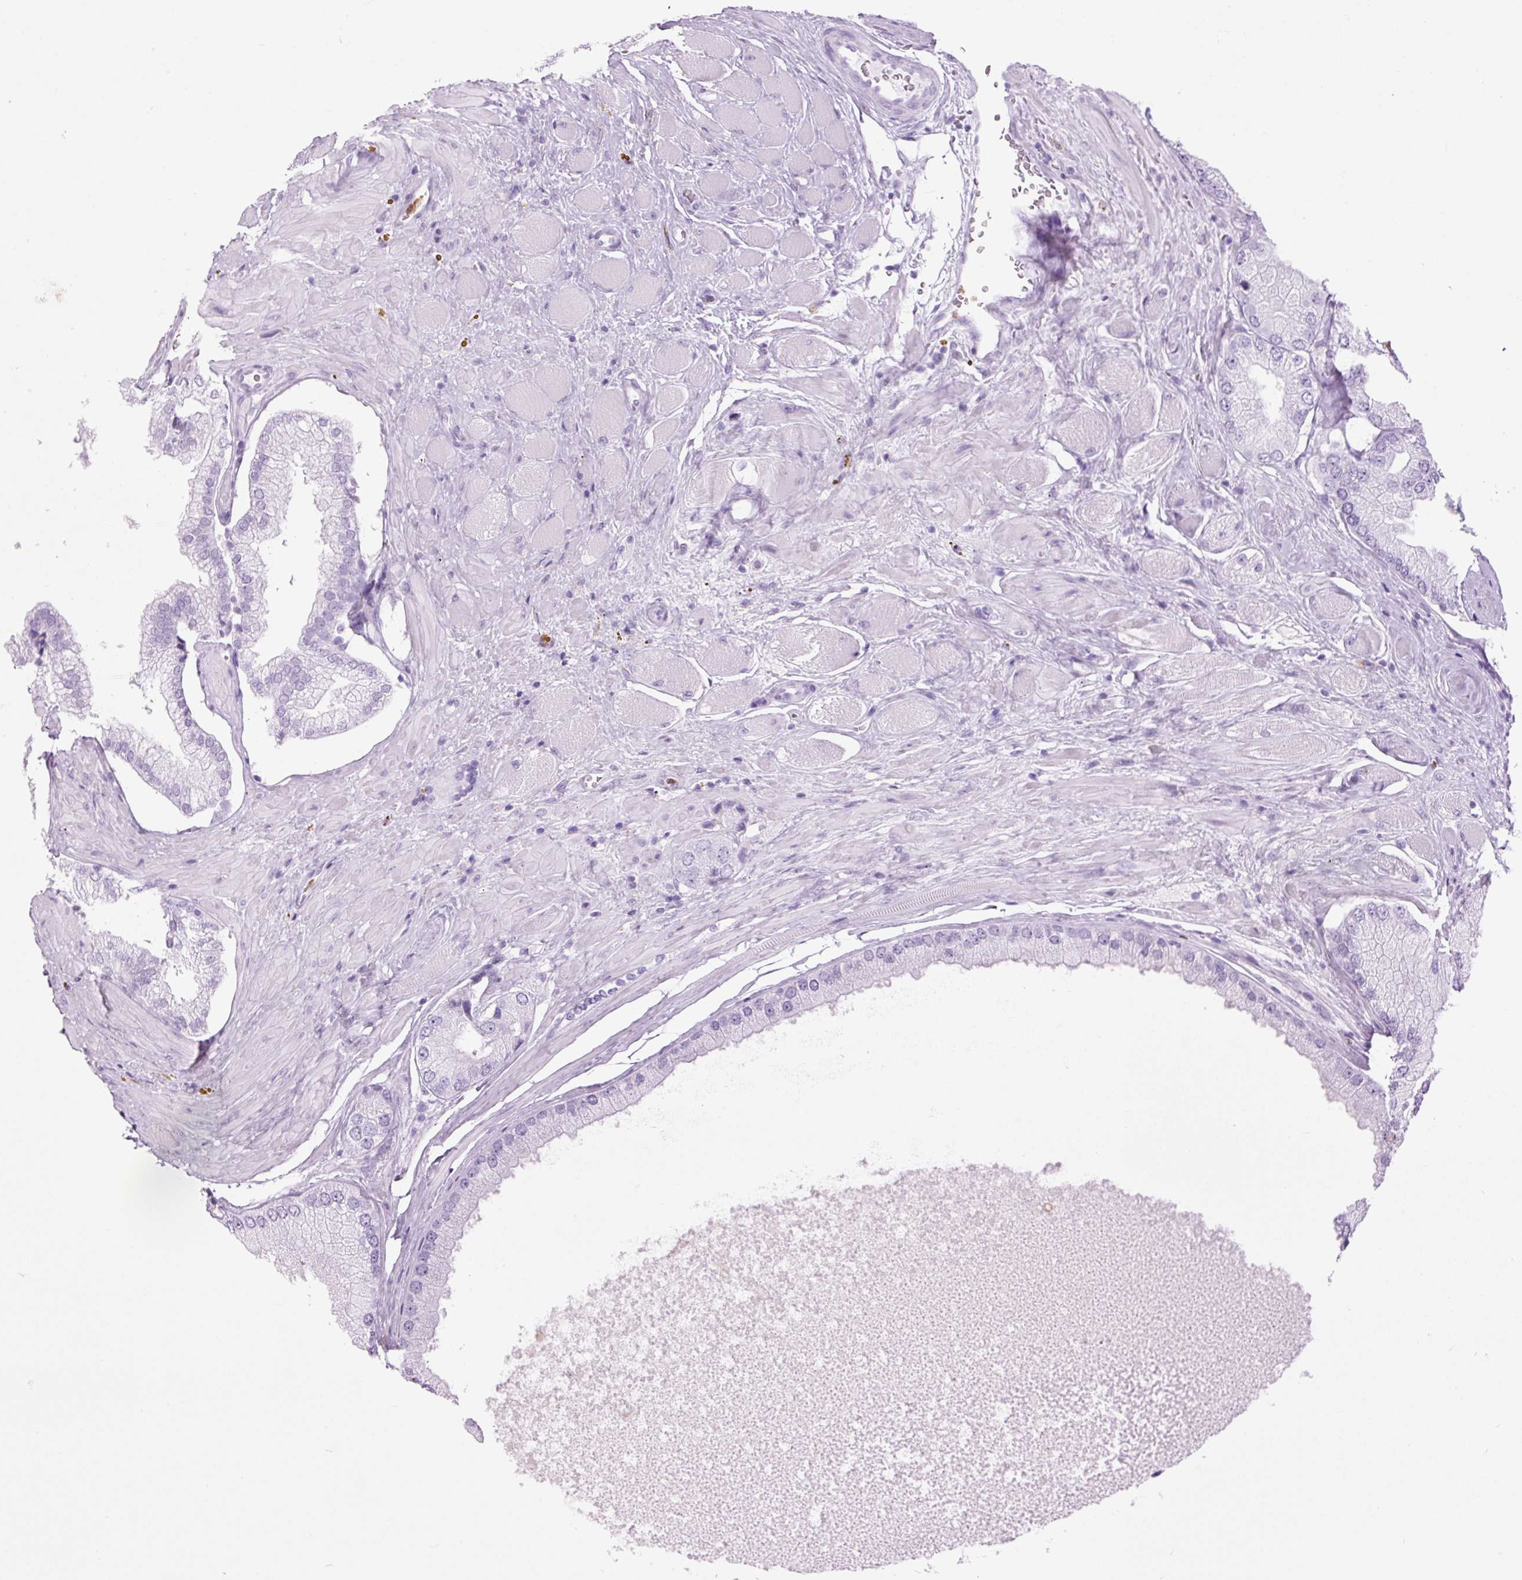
{"staining": {"intensity": "negative", "quantity": "none", "location": "none"}, "tissue": "prostate cancer", "cell_type": "Tumor cells", "image_type": "cancer", "snomed": [{"axis": "morphology", "description": "Adenocarcinoma, Low grade"}, {"axis": "topography", "description": "Prostate"}], "caption": "This image is of prostate low-grade adenocarcinoma stained with immunohistochemistry (IHC) to label a protein in brown with the nuclei are counter-stained blue. There is no expression in tumor cells.", "gene": "LYZ", "patient": {"sex": "male", "age": 42}}